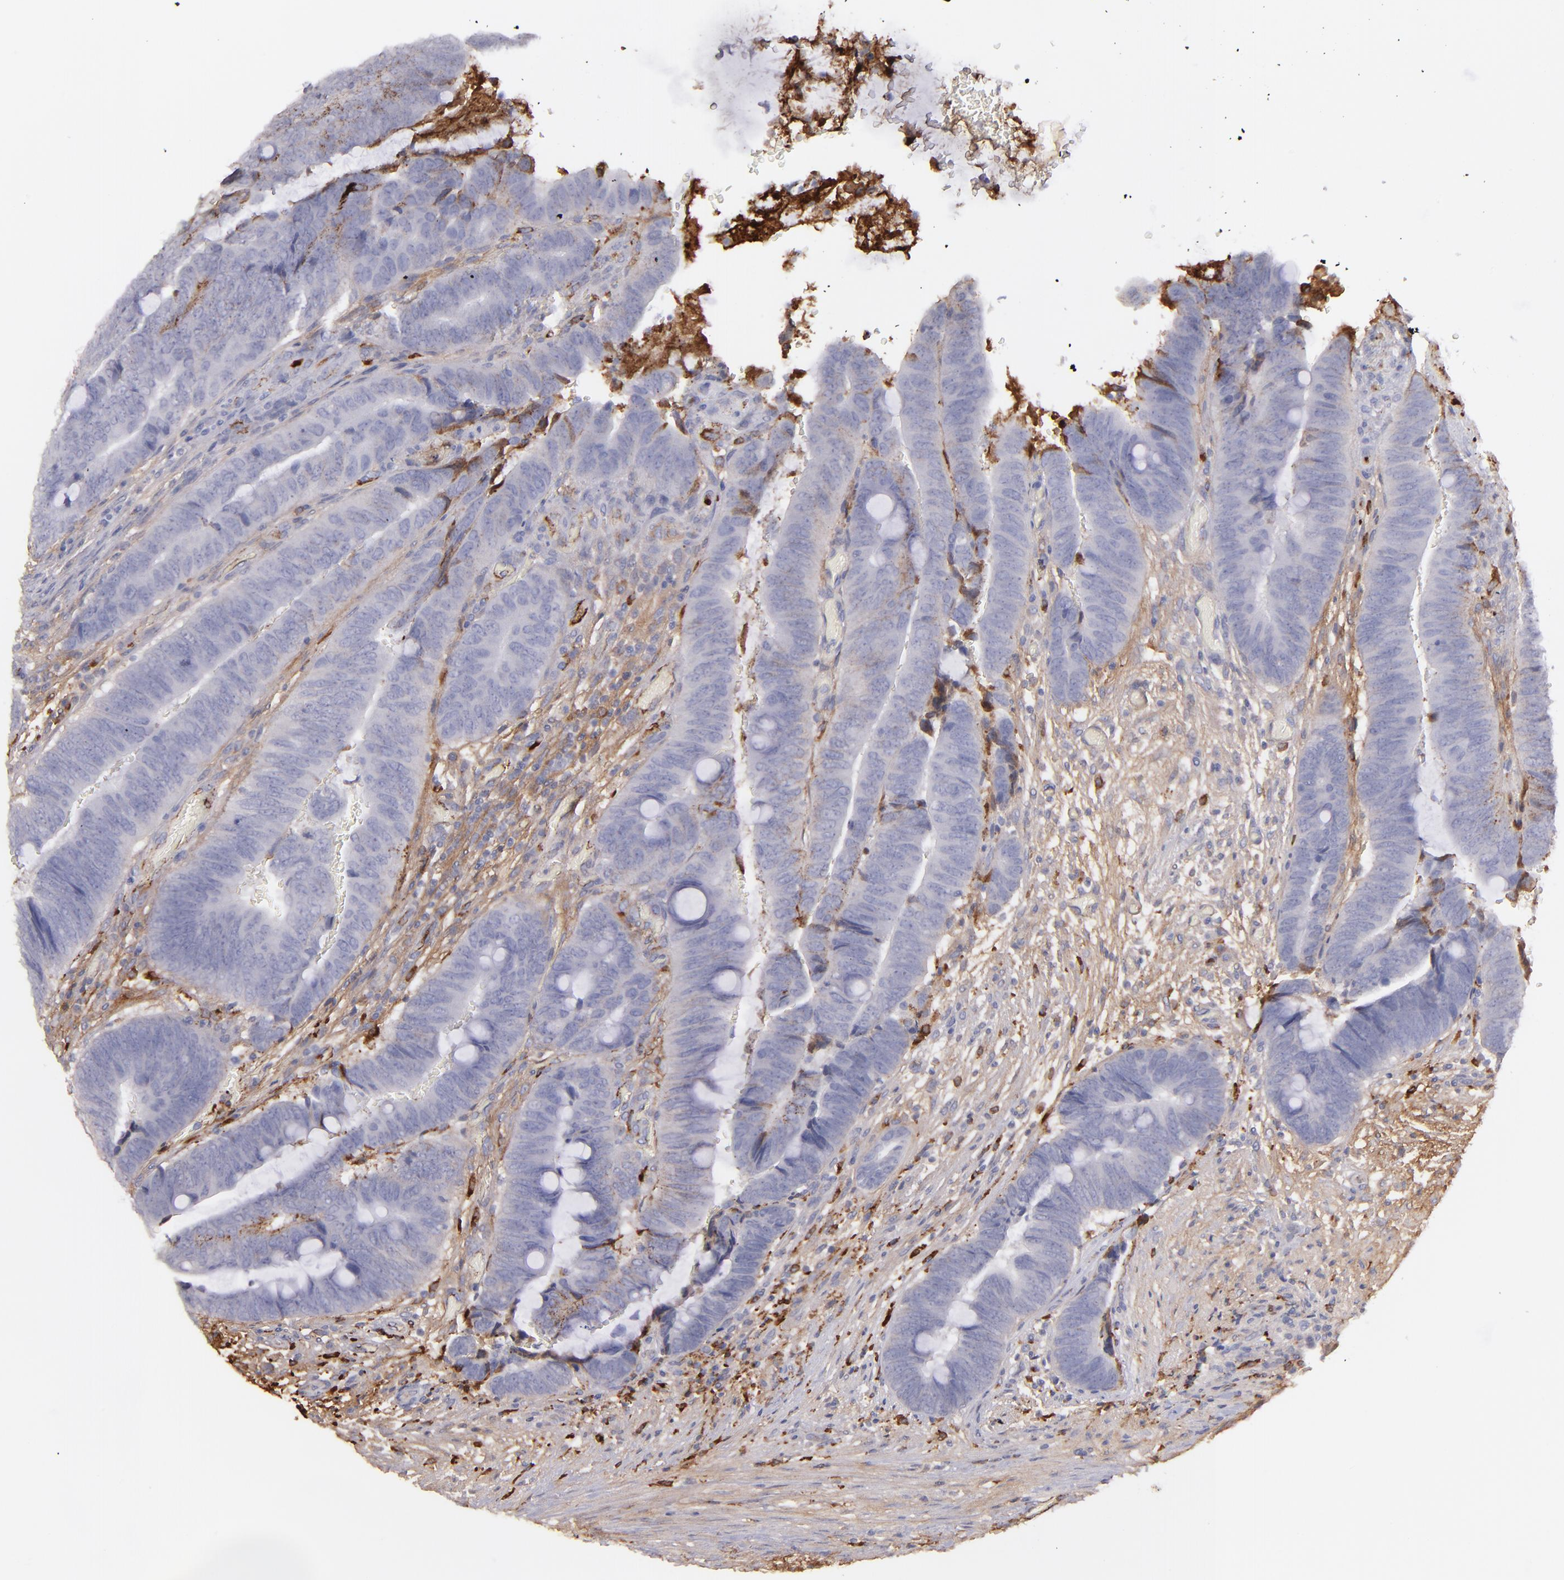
{"staining": {"intensity": "weak", "quantity": "<25%", "location": "cytoplasmic/membranous"}, "tissue": "colorectal cancer", "cell_type": "Tumor cells", "image_type": "cancer", "snomed": [{"axis": "morphology", "description": "Normal tissue, NOS"}, {"axis": "morphology", "description": "Adenocarcinoma, NOS"}, {"axis": "topography", "description": "Rectum"}], "caption": "High magnification brightfield microscopy of colorectal cancer (adenocarcinoma) stained with DAB (3,3'-diaminobenzidine) (brown) and counterstained with hematoxylin (blue): tumor cells show no significant expression.", "gene": "C1QA", "patient": {"sex": "male", "age": 92}}